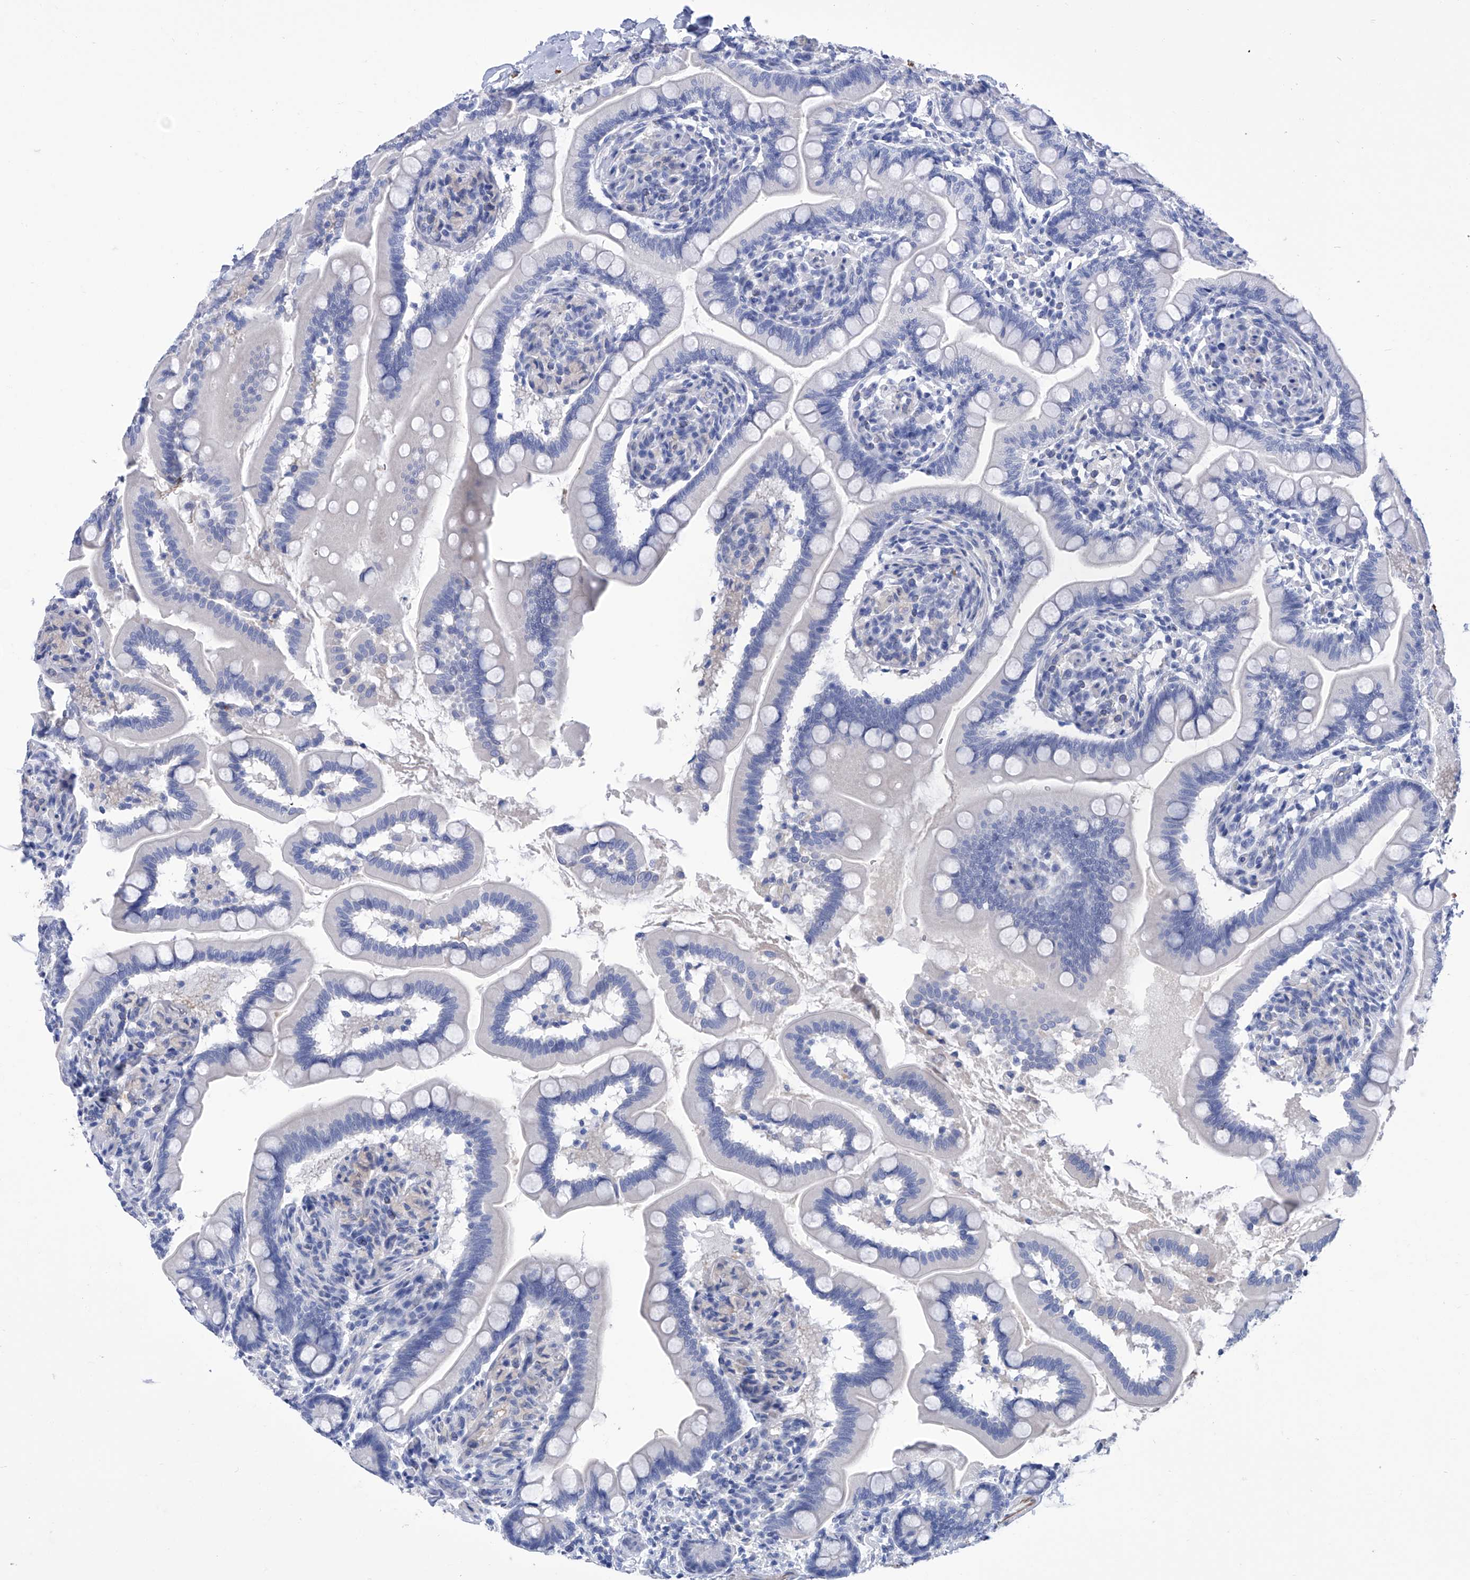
{"staining": {"intensity": "negative", "quantity": "none", "location": "none"}, "tissue": "small intestine", "cell_type": "Glandular cells", "image_type": "normal", "snomed": [{"axis": "morphology", "description": "Normal tissue, NOS"}, {"axis": "topography", "description": "Small intestine"}], "caption": "Histopathology image shows no protein positivity in glandular cells of benign small intestine. (Immunohistochemistry, brightfield microscopy, high magnification).", "gene": "SMS", "patient": {"sex": "female", "age": 64}}